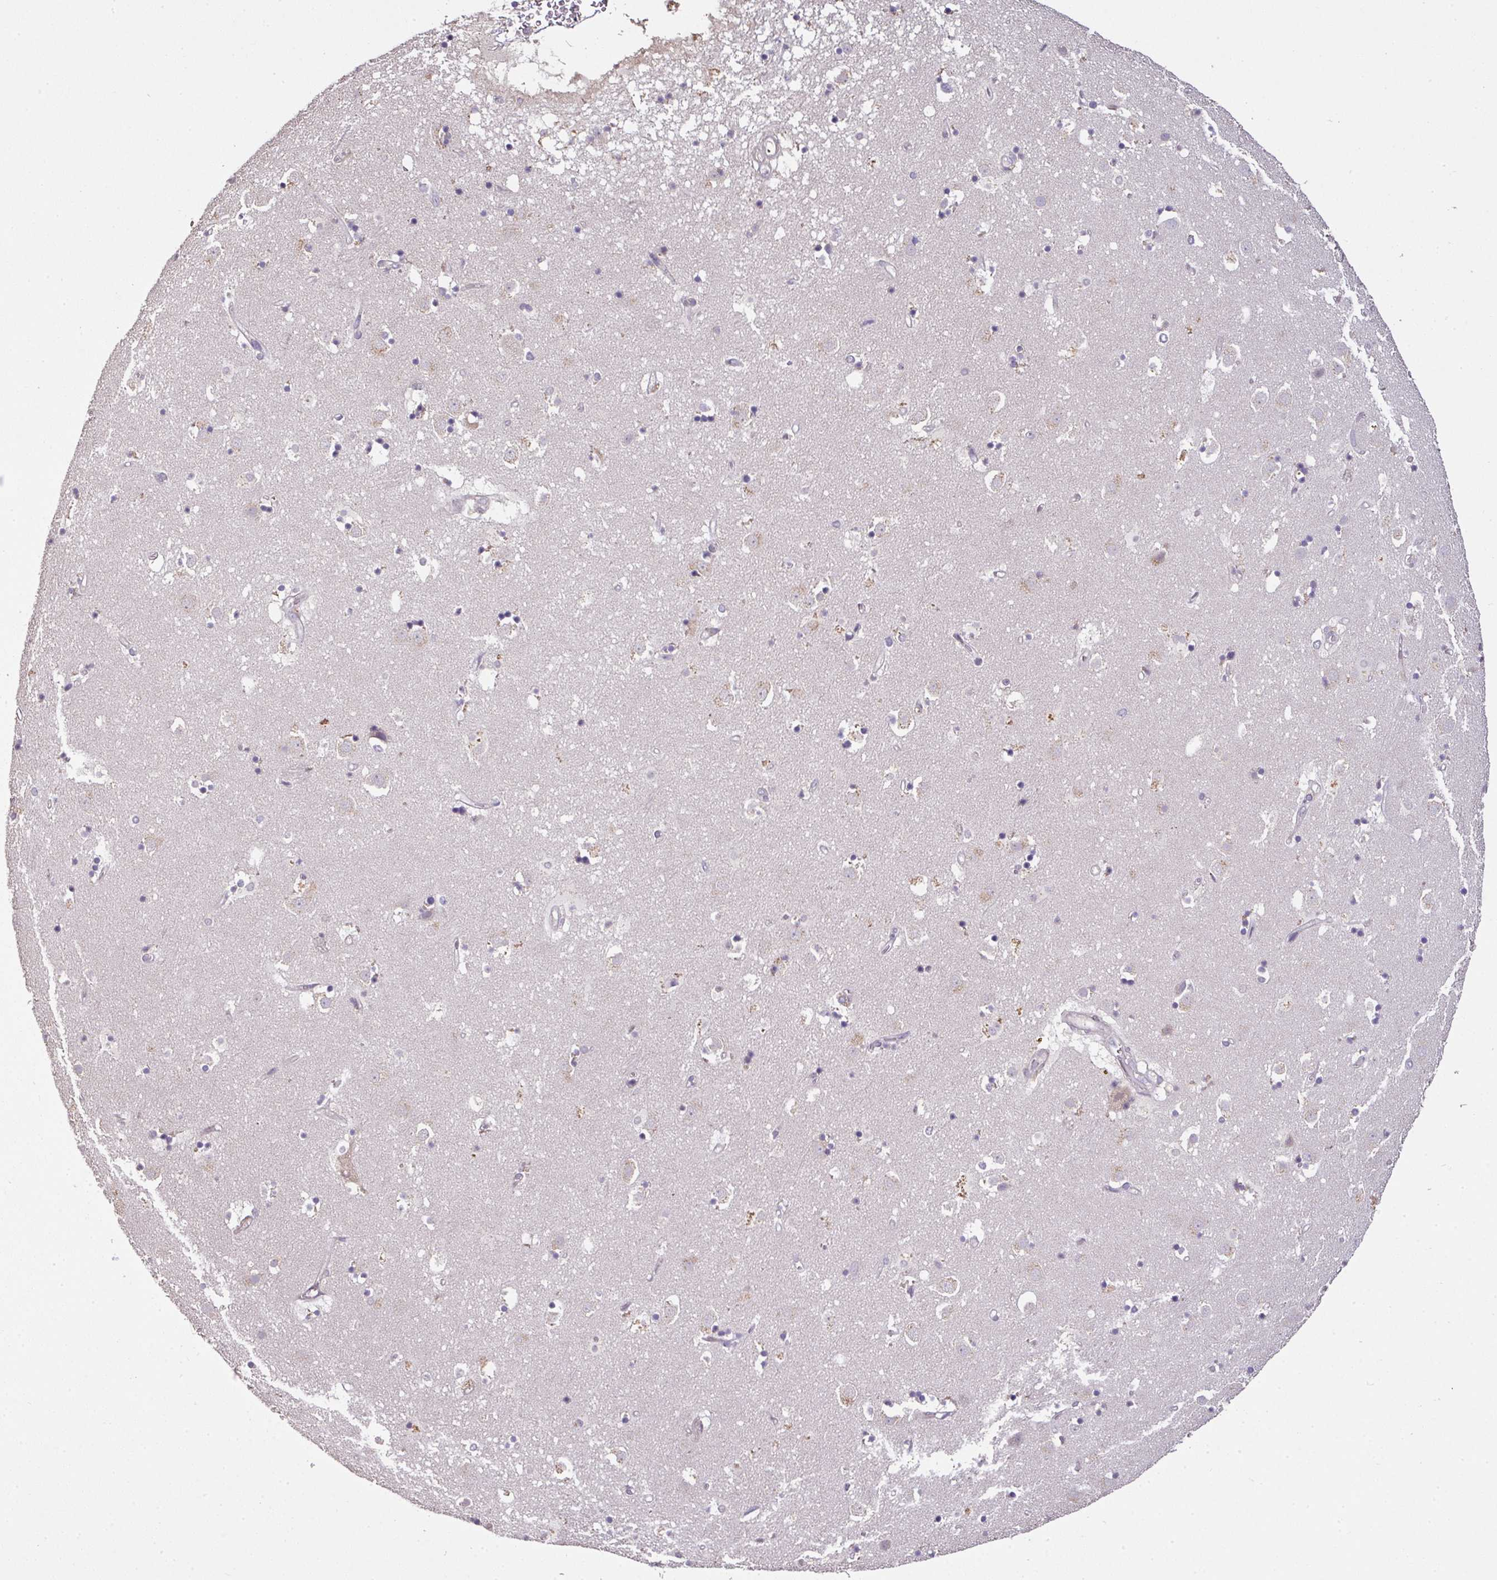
{"staining": {"intensity": "weak", "quantity": "<25%", "location": "cytoplasmic/membranous"}, "tissue": "caudate", "cell_type": "Glial cells", "image_type": "normal", "snomed": [{"axis": "morphology", "description": "Normal tissue, NOS"}, {"axis": "topography", "description": "Lateral ventricle wall"}], "caption": "This photomicrograph is of benign caudate stained with immunohistochemistry (IHC) to label a protein in brown with the nuclei are counter-stained blue. There is no staining in glial cells.", "gene": "SPCS3", "patient": {"sex": "male", "age": 58}}